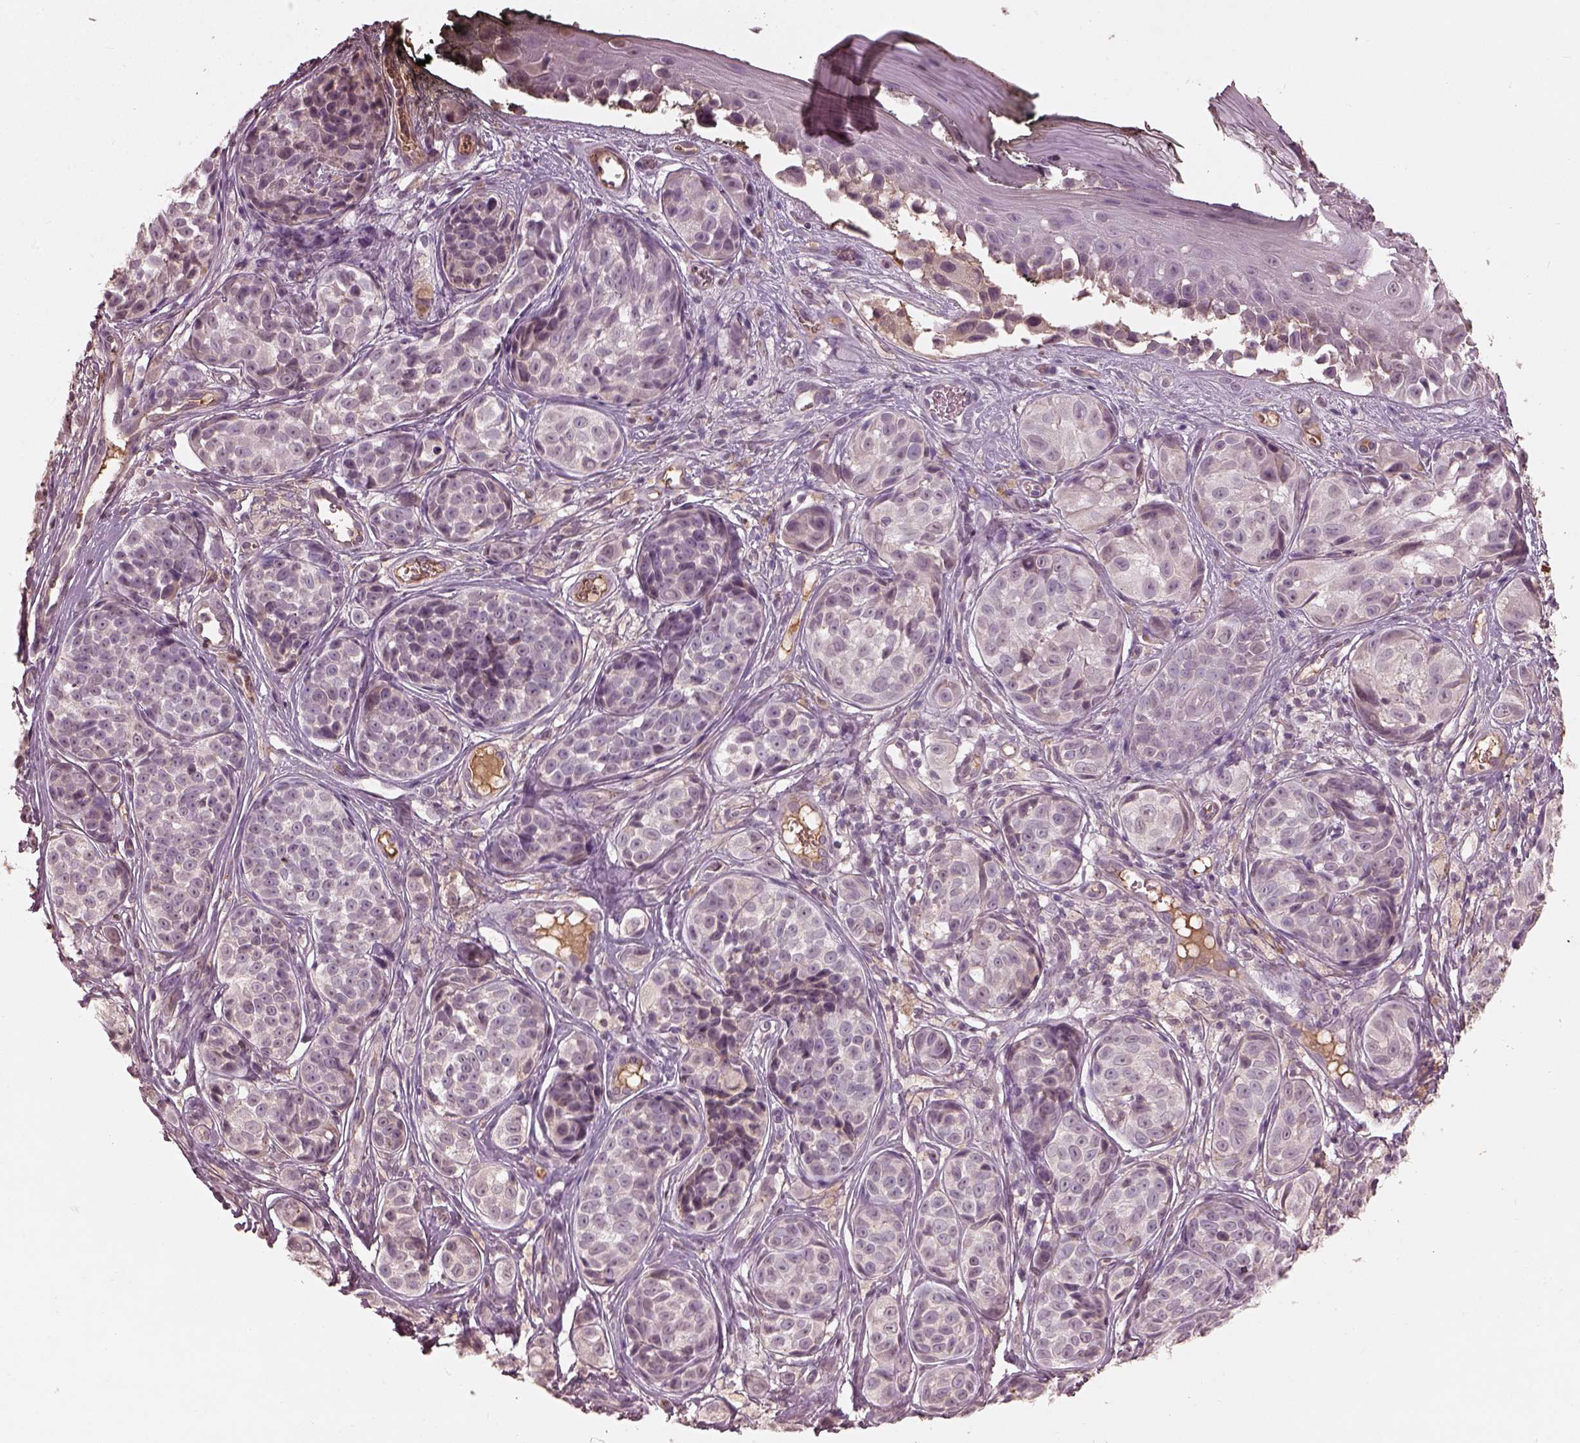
{"staining": {"intensity": "negative", "quantity": "none", "location": "none"}, "tissue": "melanoma", "cell_type": "Tumor cells", "image_type": "cancer", "snomed": [{"axis": "morphology", "description": "Malignant melanoma, NOS"}, {"axis": "topography", "description": "Skin"}], "caption": "Immunohistochemistry image of neoplastic tissue: human melanoma stained with DAB exhibits no significant protein staining in tumor cells. The staining was performed using DAB (3,3'-diaminobenzidine) to visualize the protein expression in brown, while the nuclei were stained in blue with hematoxylin (Magnification: 20x).", "gene": "CALR3", "patient": {"sex": "male", "age": 48}}